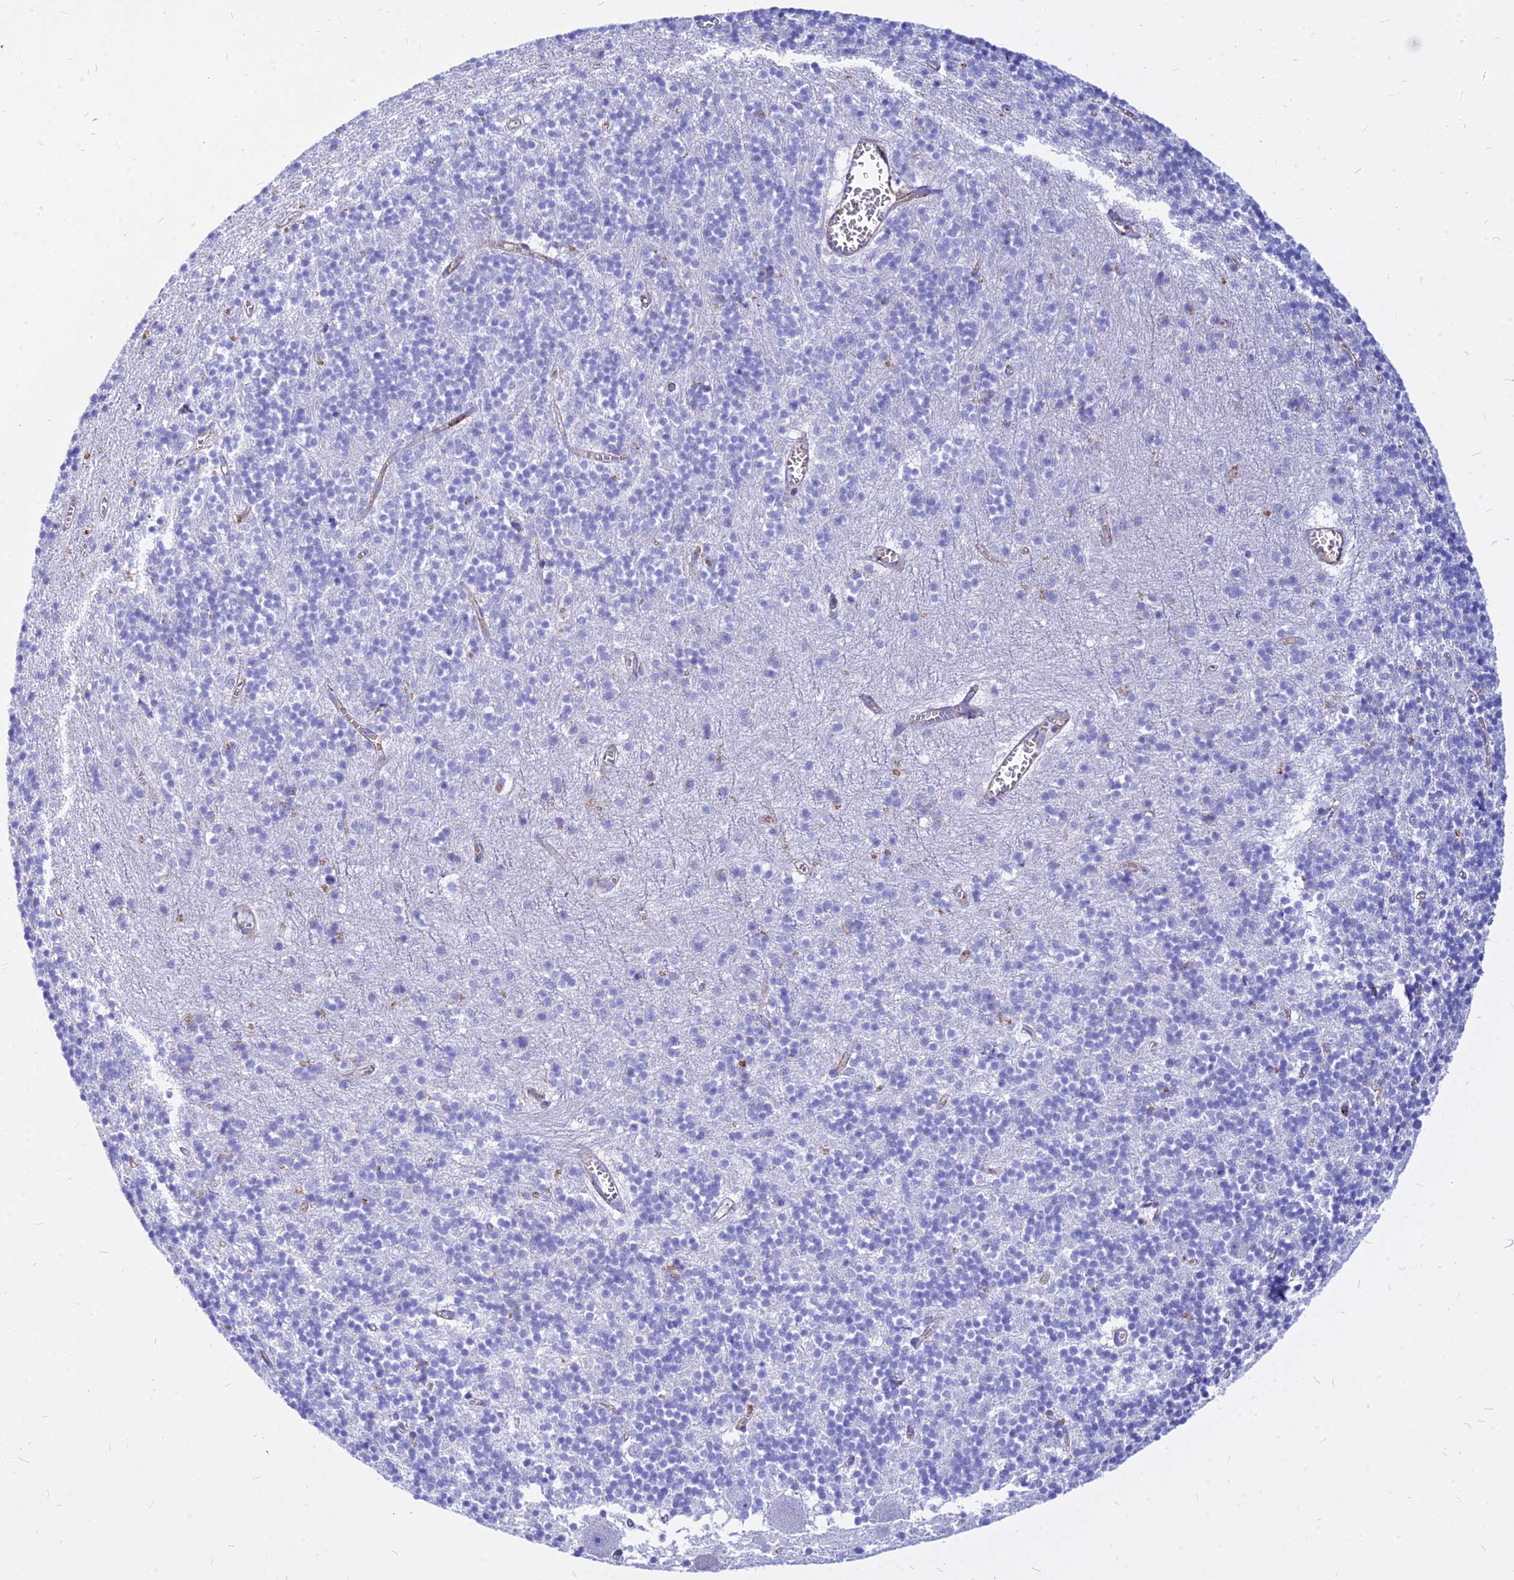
{"staining": {"intensity": "negative", "quantity": "none", "location": "none"}, "tissue": "cerebellum", "cell_type": "Cells in granular layer", "image_type": "normal", "snomed": [{"axis": "morphology", "description": "Normal tissue, NOS"}, {"axis": "topography", "description": "Cerebellum"}], "caption": "Micrograph shows no significant protein positivity in cells in granular layer of benign cerebellum.", "gene": "AGTRAP", "patient": {"sex": "male", "age": 54}}